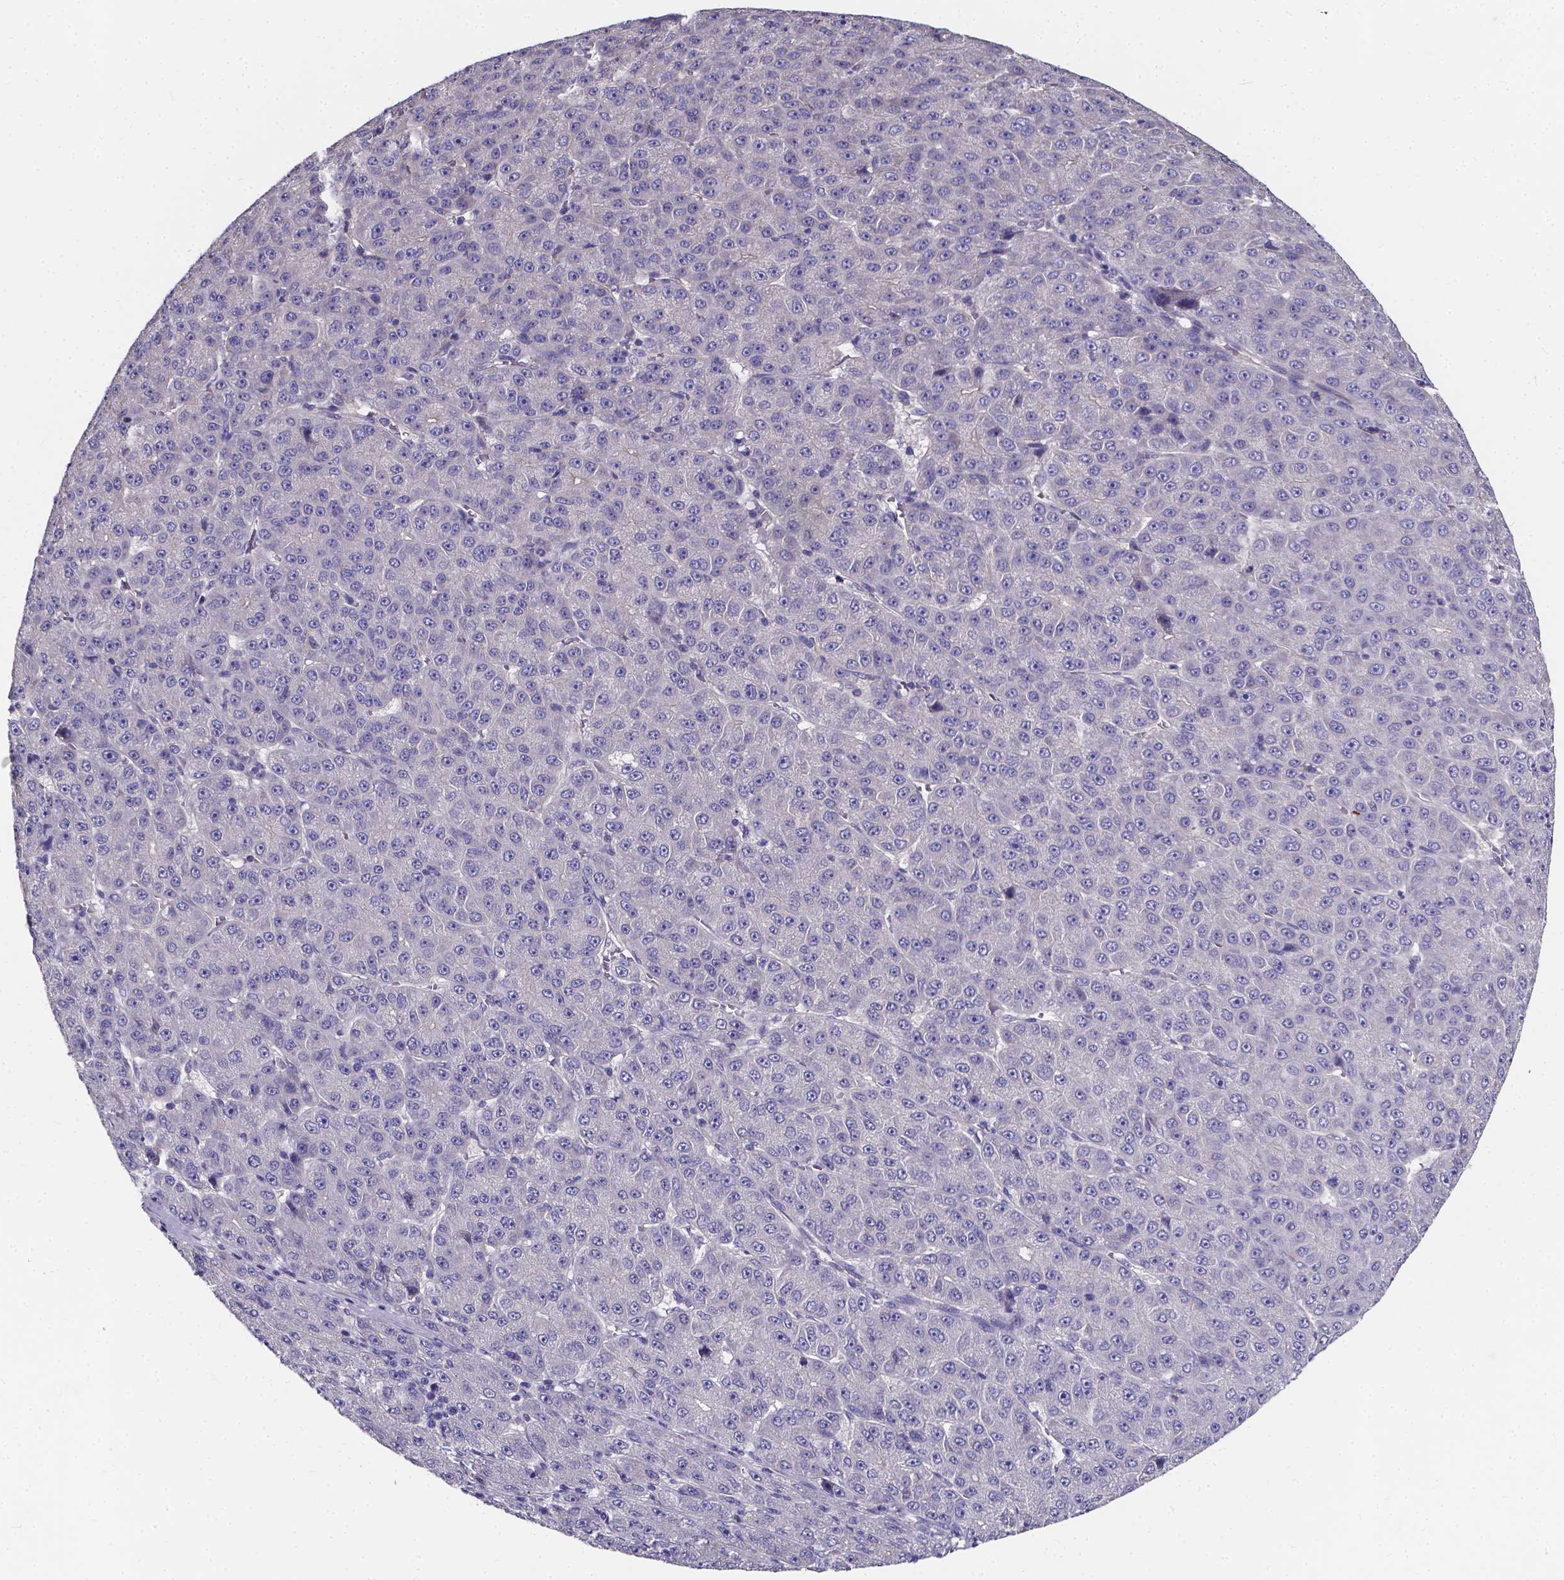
{"staining": {"intensity": "negative", "quantity": "none", "location": "none"}, "tissue": "liver cancer", "cell_type": "Tumor cells", "image_type": "cancer", "snomed": [{"axis": "morphology", "description": "Carcinoma, Hepatocellular, NOS"}, {"axis": "topography", "description": "Liver"}], "caption": "Human liver cancer stained for a protein using immunohistochemistry (IHC) shows no staining in tumor cells.", "gene": "CACNG8", "patient": {"sex": "male", "age": 67}}